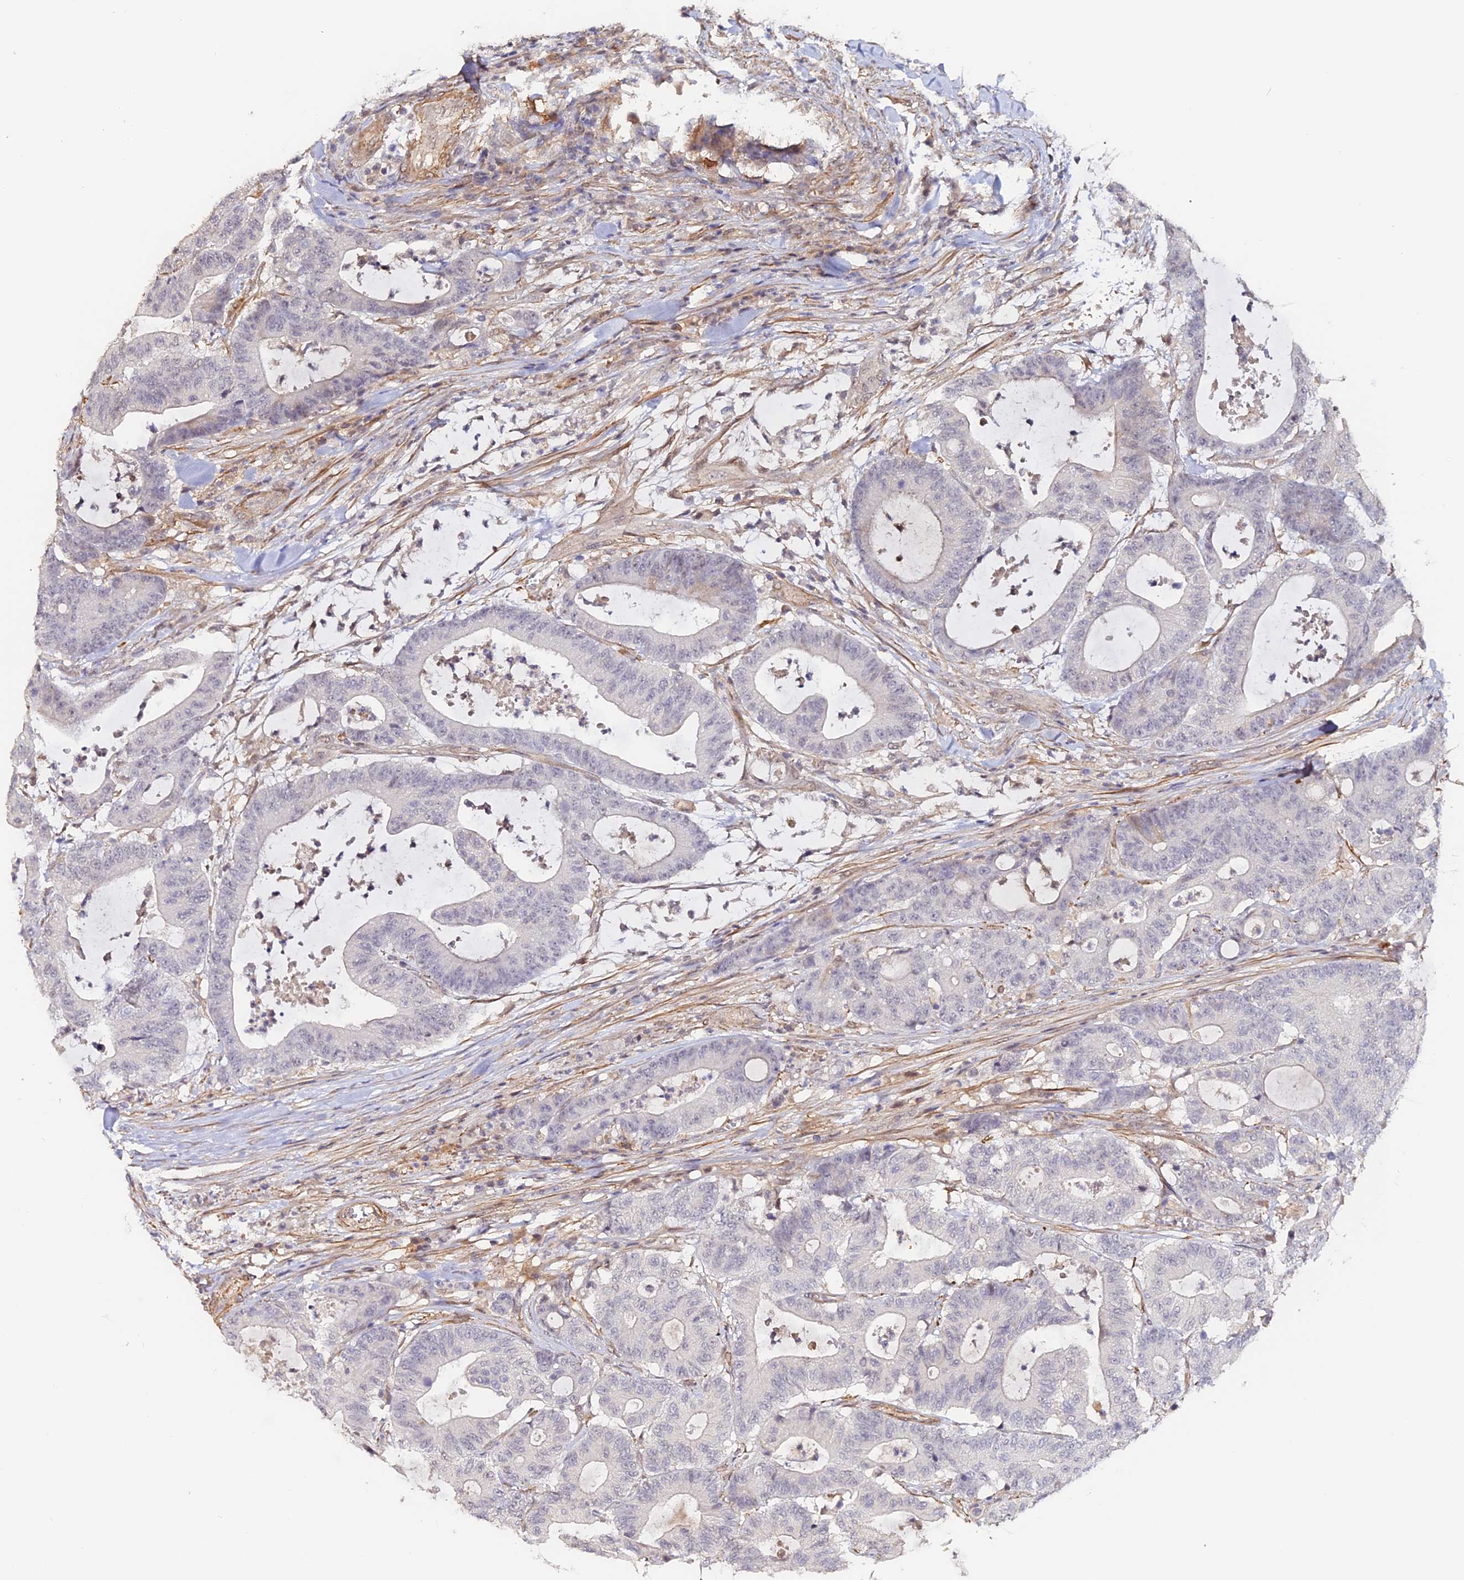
{"staining": {"intensity": "negative", "quantity": "none", "location": "none"}, "tissue": "colorectal cancer", "cell_type": "Tumor cells", "image_type": "cancer", "snomed": [{"axis": "morphology", "description": "Adenocarcinoma, NOS"}, {"axis": "topography", "description": "Colon"}], "caption": "High magnification brightfield microscopy of colorectal adenocarcinoma stained with DAB (brown) and counterstained with hematoxylin (blue): tumor cells show no significant expression. (Brightfield microscopy of DAB (3,3'-diaminobenzidine) IHC at high magnification).", "gene": "IMPACT", "patient": {"sex": "female", "age": 84}}